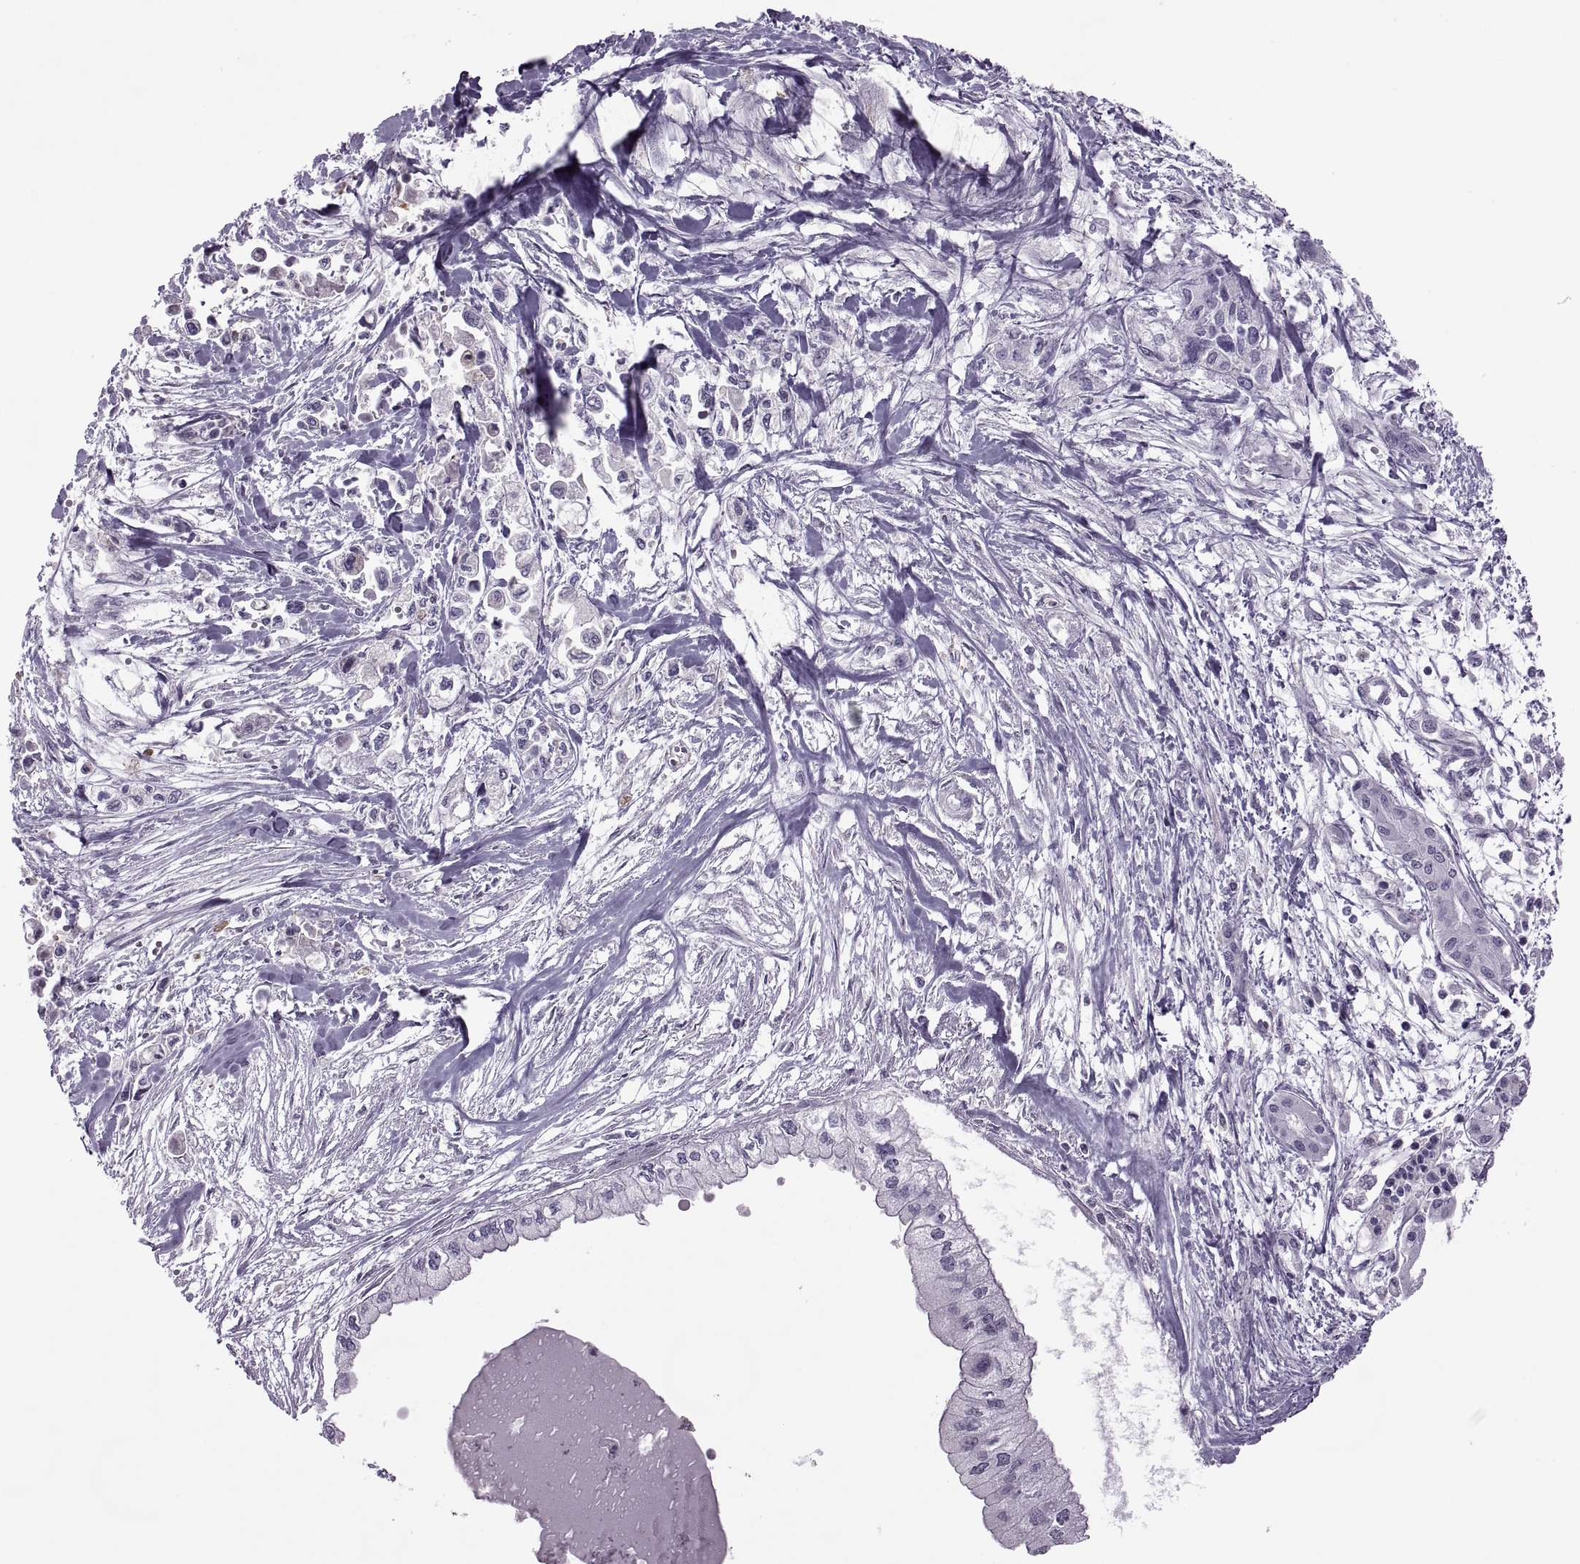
{"staining": {"intensity": "negative", "quantity": "none", "location": "none"}, "tissue": "pancreatic cancer", "cell_type": "Tumor cells", "image_type": "cancer", "snomed": [{"axis": "morphology", "description": "Adenocarcinoma, NOS"}, {"axis": "topography", "description": "Pancreas"}], "caption": "Immunohistochemical staining of pancreatic cancer demonstrates no significant staining in tumor cells.", "gene": "ODF3", "patient": {"sex": "female", "age": 61}}